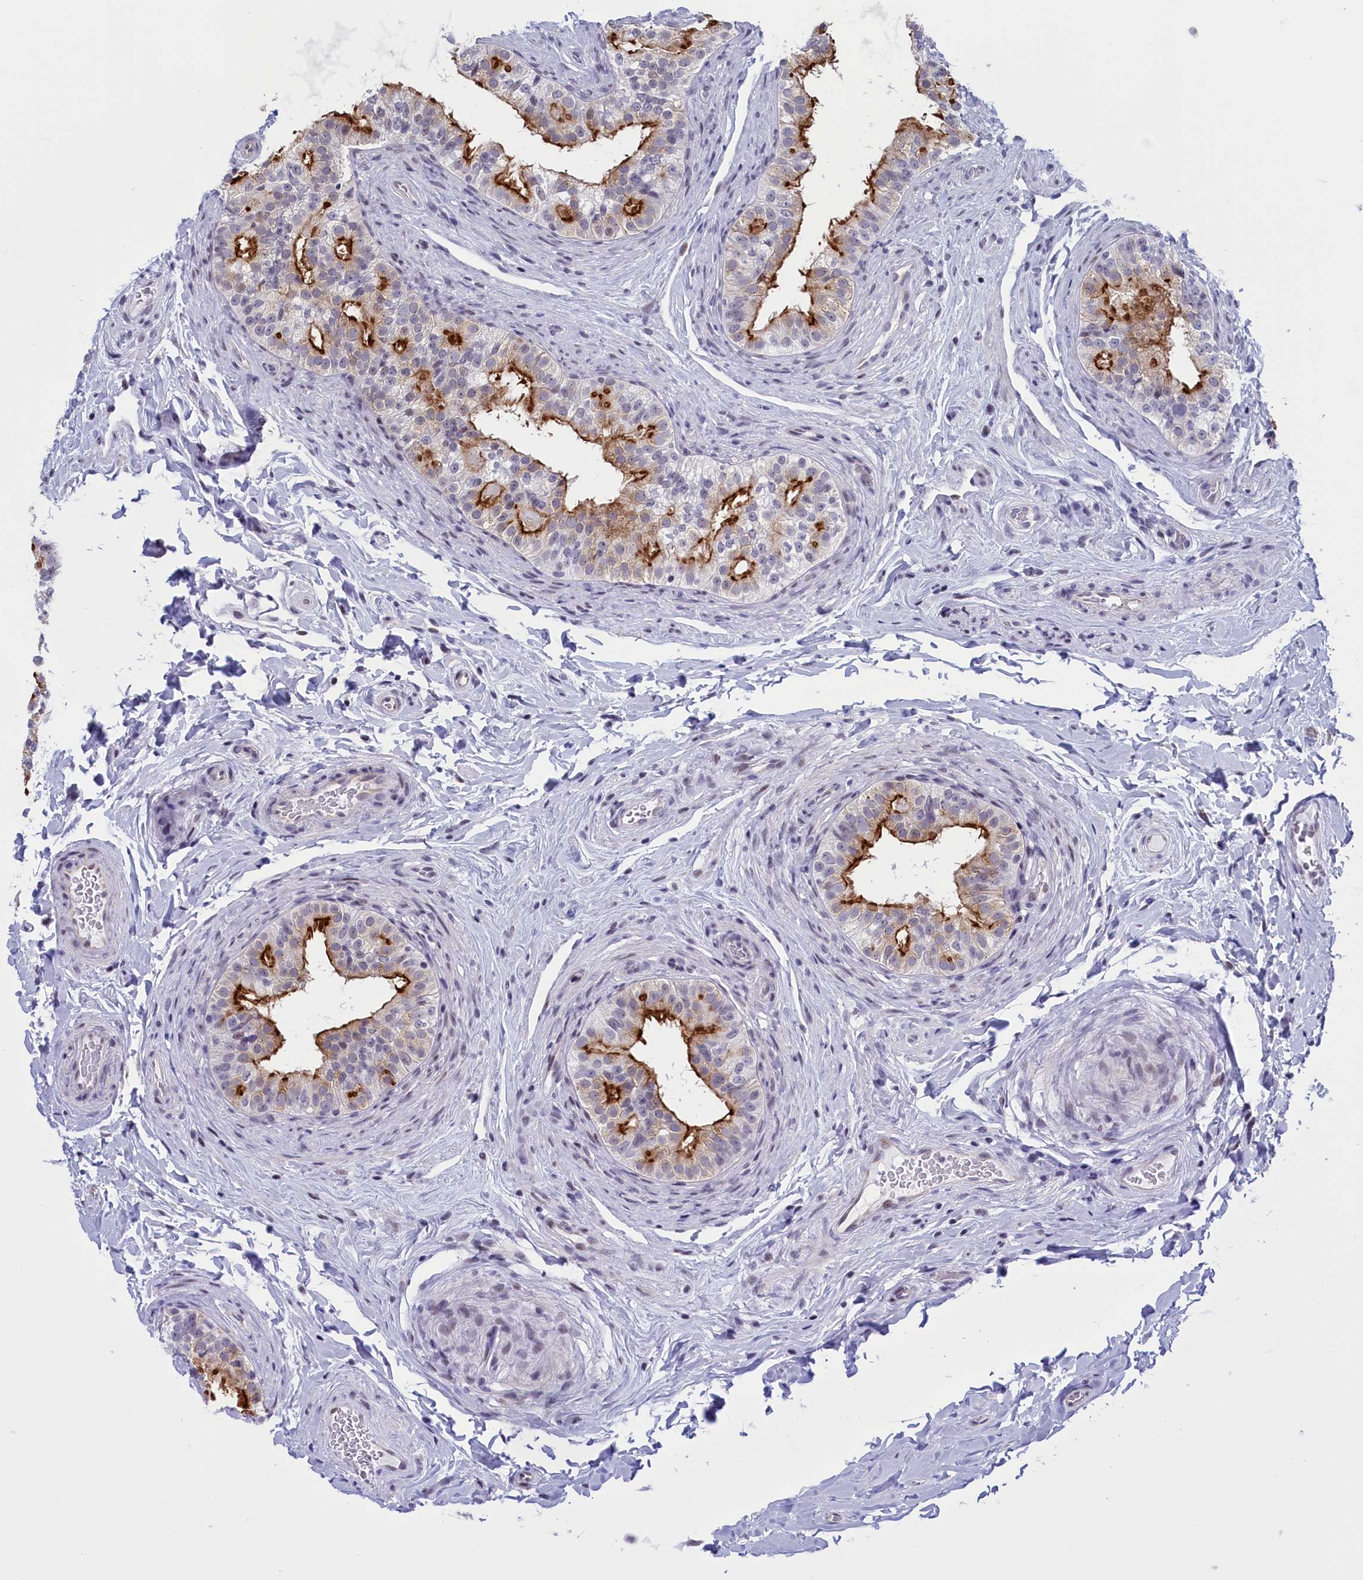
{"staining": {"intensity": "strong", "quantity": "25%-75%", "location": "cytoplasmic/membranous"}, "tissue": "epididymis", "cell_type": "Glandular cells", "image_type": "normal", "snomed": [{"axis": "morphology", "description": "Normal tissue, NOS"}, {"axis": "topography", "description": "Epididymis"}], "caption": "Protein staining of benign epididymis demonstrates strong cytoplasmic/membranous positivity in about 25%-75% of glandular cells. The staining was performed using DAB, with brown indicating positive protein expression. Nuclei are stained blue with hematoxylin.", "gene": "SPIRE2", "patient": {"sex": "male", "age": 49}}